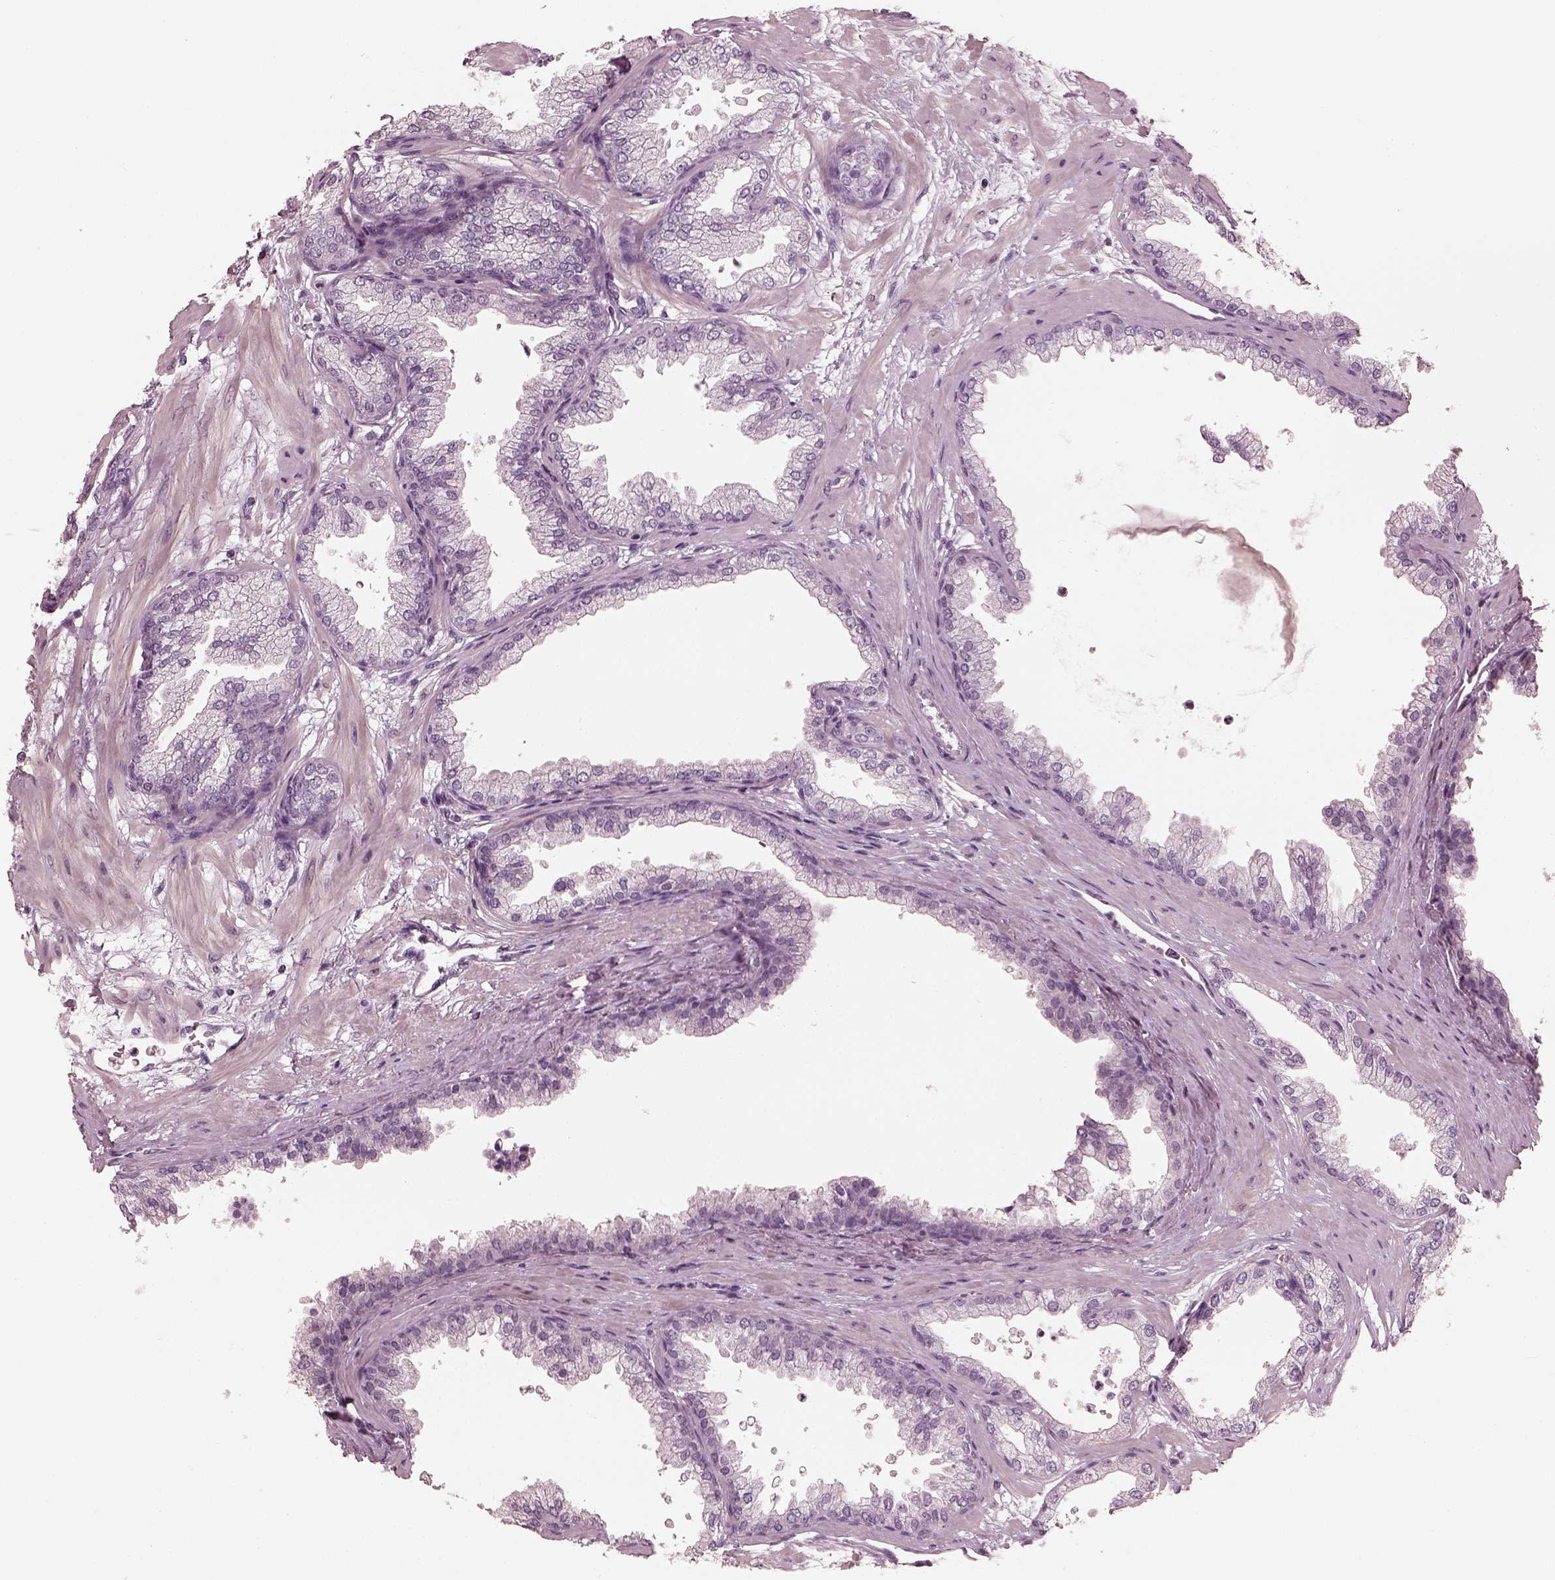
{"staining": {"intensity": "negative", "quantity": "none", "location": "none"}, "tissue": "prostate", "cell_type": "Glandular cells", "image_type": "normal", "snomed": [{"axis": "morphology", "description": "Normal tissue, NOS"}, {"axis": "topography", "description": "Prostate"}], "caption": "Glandular cells show no significant protein expression in unremarkable prostate. (Immunohistochemistry, brightfield microscopy, high magnification).", "gene": "OPTC", "patient": {"sex": "male", "age": 37}}